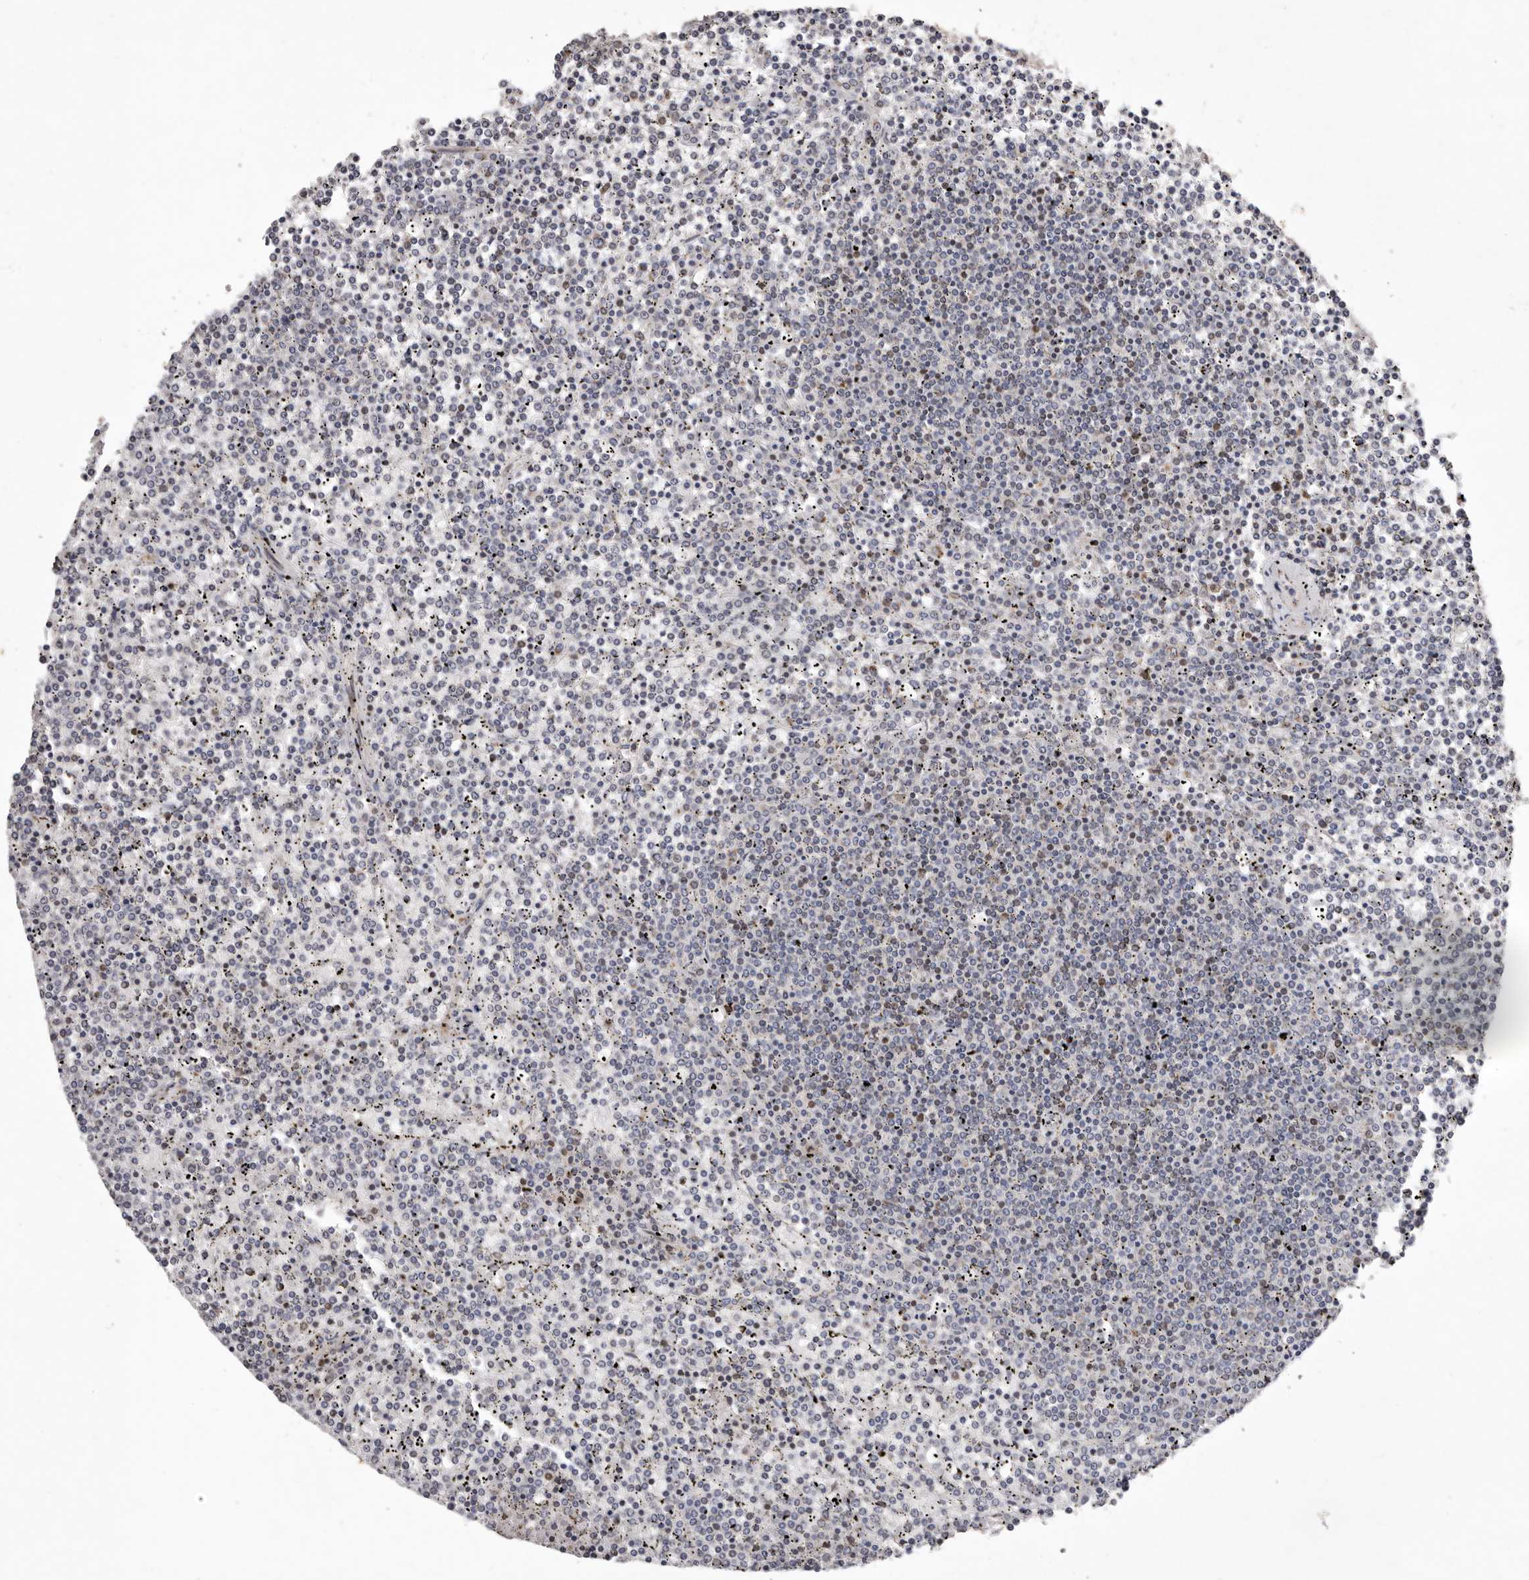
{"staining": {"intensity": "negative", "quantity": "none", "location": "none"}, "tissue": "lymphoma", "cell_type": "Tumor cells", "image_type": "cancer", "snomed": [{"axis": "morphology", "description": "Malignant lymphoma, non-Hodgkin's type, Low grade"}, {"axis": "topography", "description": "Spleen"}], "caption": "The micrograph shows no staining of tumor cells in malignant lymphoma, non-Hodgkin's type (low-grade).", "gene": "TIMM17B", "patient": {"sex": "female", "age": 19}}